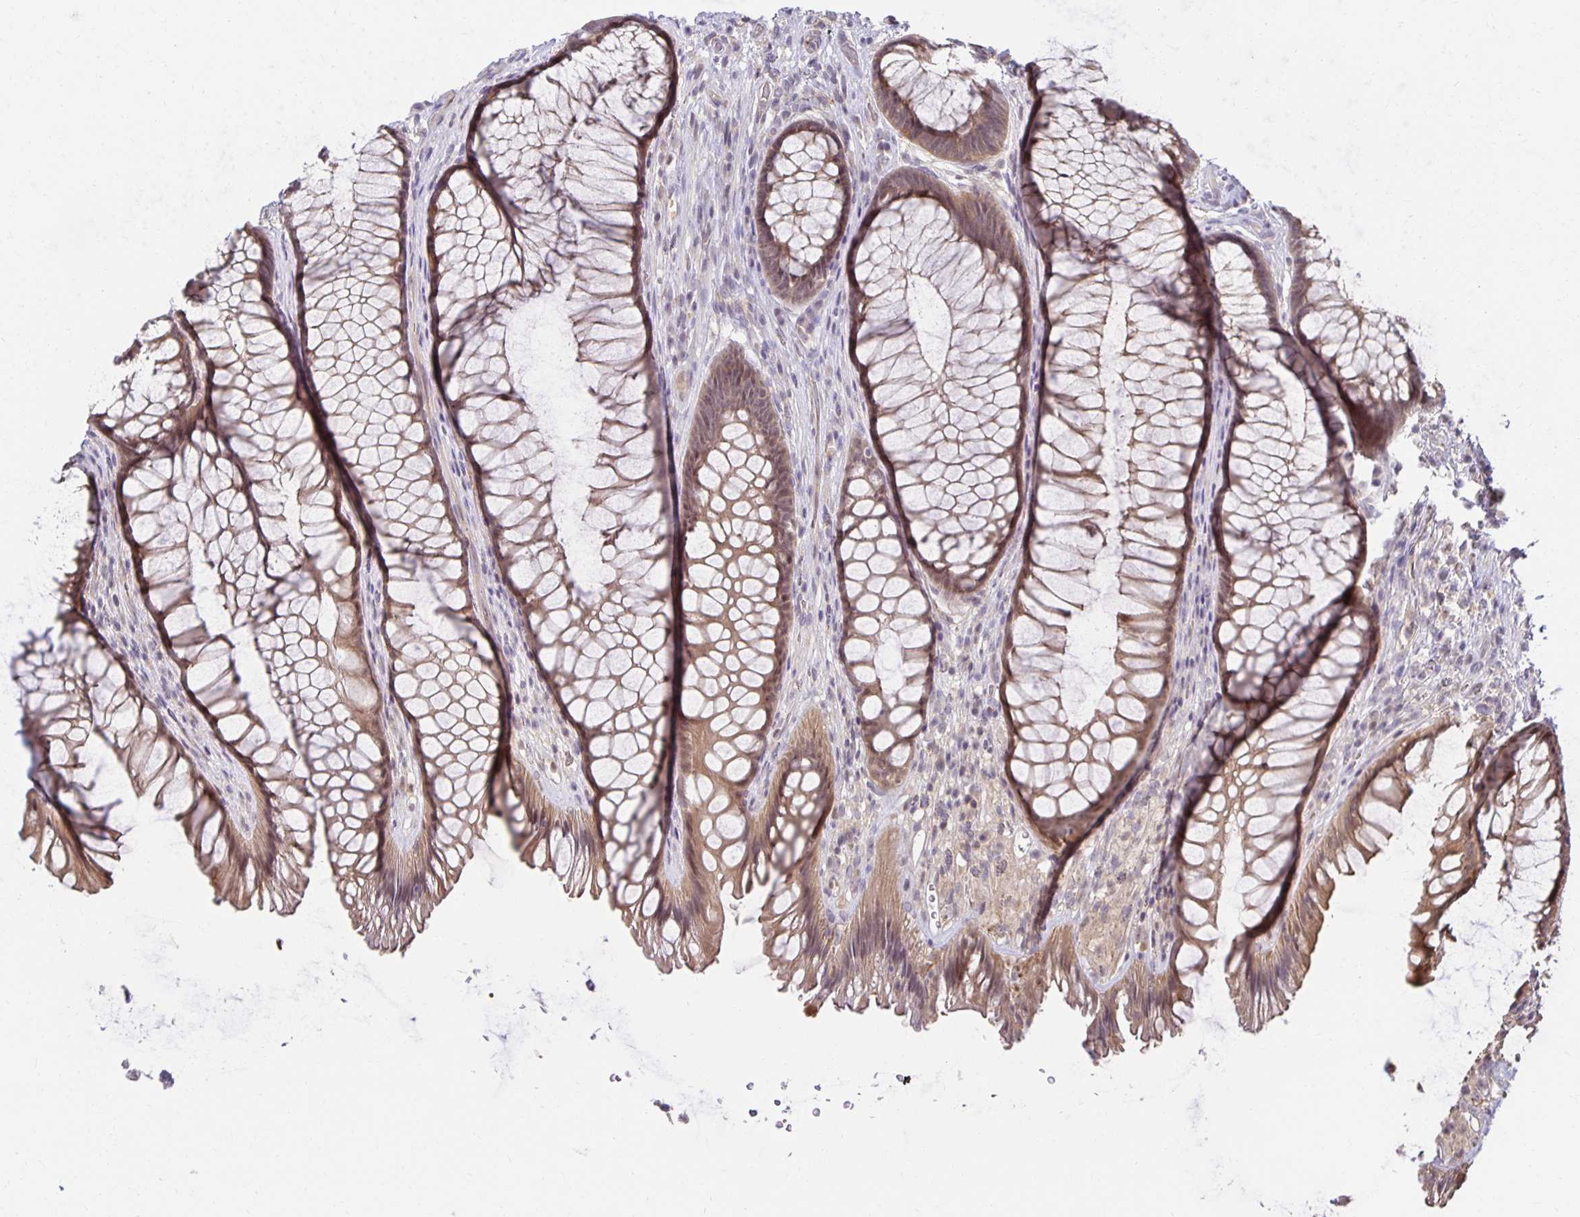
{"staining": {"intensity": "moderate", "quantity": ">75%", "location": "cytoplasmic/membranous"}, "tissue": "rectum", "cell_type": "Glandular cells", "image_type": "normal", "snomed": [{"axis": "morphology", "description": "Normal tissue, NOS"}, {"axis": "topography", "description": "Rectum"}], "caption": "Protein staining of unremarkable rectum shows moderate cytoplasmic/membranous staining in approximately >75% of glandular cells. Immunohistochemistry (ihc) stains the protein of interest in brown and the nuclei are stained blue.", "gene": "MIEN1", "patient": {"sex": "male", "age": 53}}